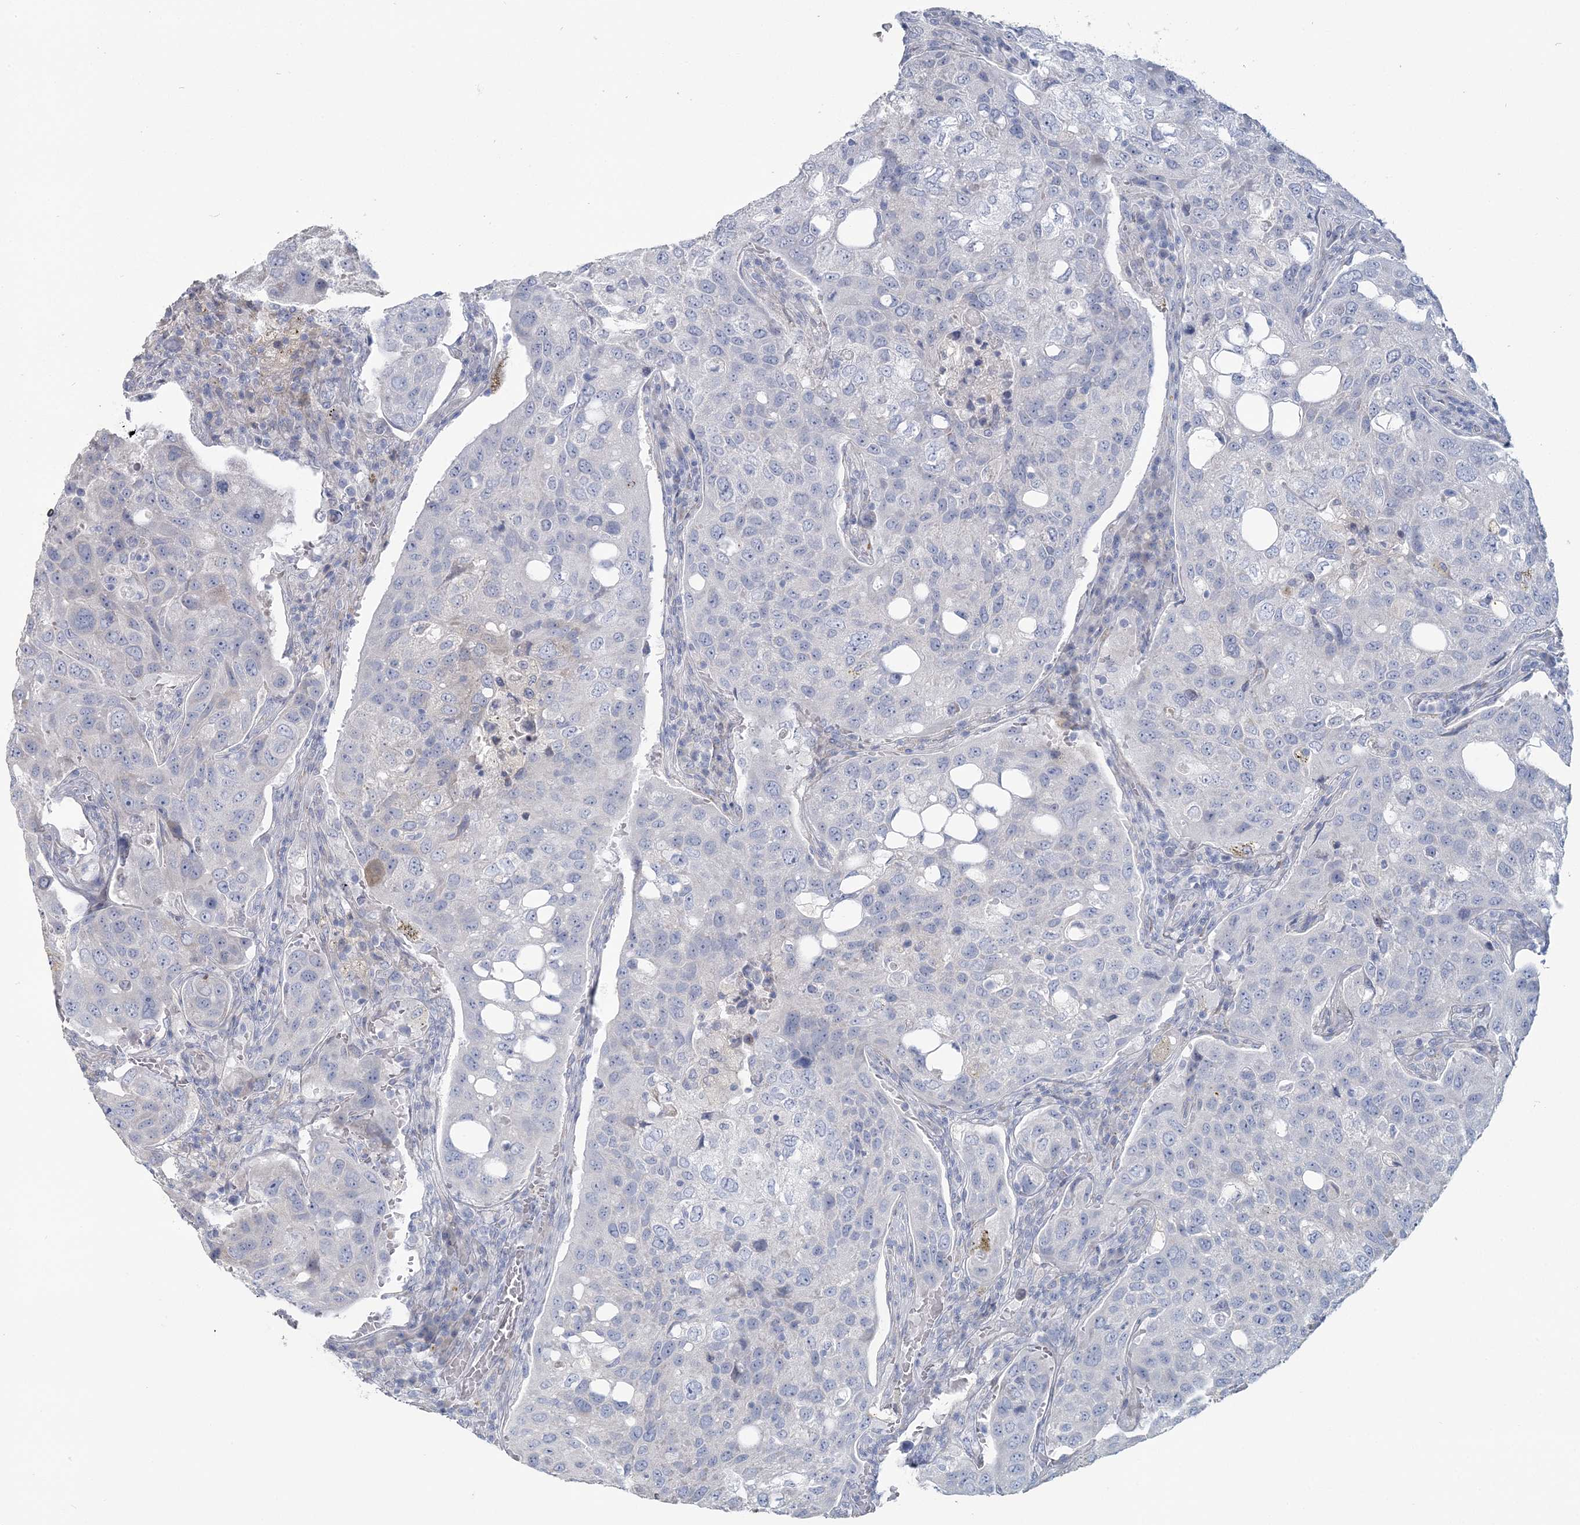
{"staining": {"intensity": "negative", "quantity": "none", "location": "none"}, "tissue": "urothelial cancer", "cell_type": "Tumor cells", "image_type": "cancer", "snomed": [{"axis": "morphology", "description": "Urothelial carcinoma, High grade"}, {"axis": "topography", "description": "Lymph node"}, {"axis": "topography", "description": "Urinary bladder"}], "caption": "Urothelial carcinoma (high-grade) was stained to show a protein in brown. There is no significant expression in tumor cells.", "gene": "CMBL", "patient": {"sex": "male", "age": 51}}